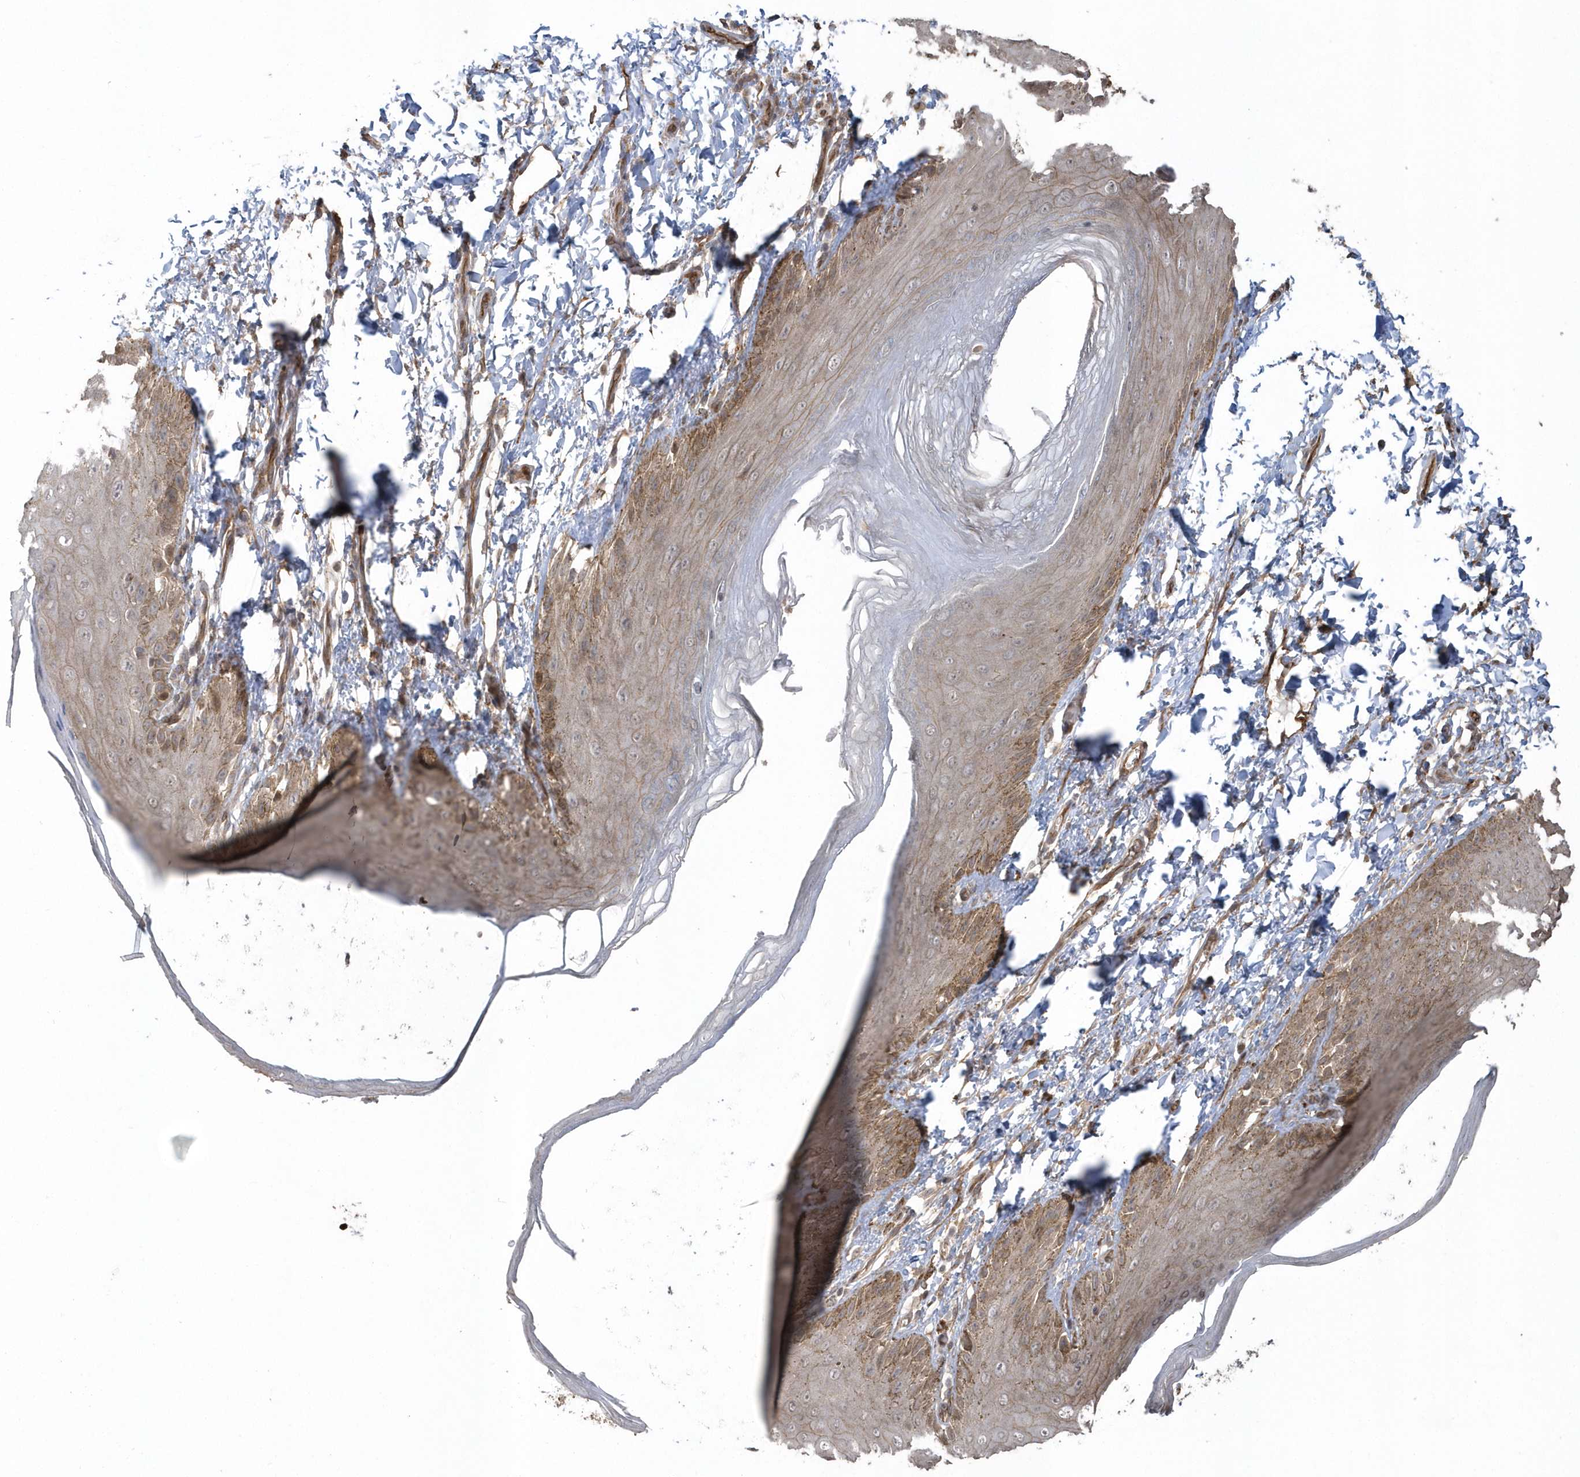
{"staining": {"intensity": "moderate", "quantity": ">75%", "location": "cytoplasmic/membranous"}, "tissue": "skin", "cell_type": "Epidermal cells", "image_type": "normal", "snomed": [{"axis": "morphology", "description": "Normal tissue, NOS"}, {"axis": "topography", "description": "Anal"}], "caption": "Skin stained with DAB (3,3'-diaminobenzidine) immunohistochemistry exhibits medium levels of moderate cytoplasmic/membranous positivity in about >75% of epidermal cells. (brown staining indicates protein expression, while blue staining denotes nuclei).", "gene": "HERPUD1", "patient": {"sex": "male", "age": 44}}